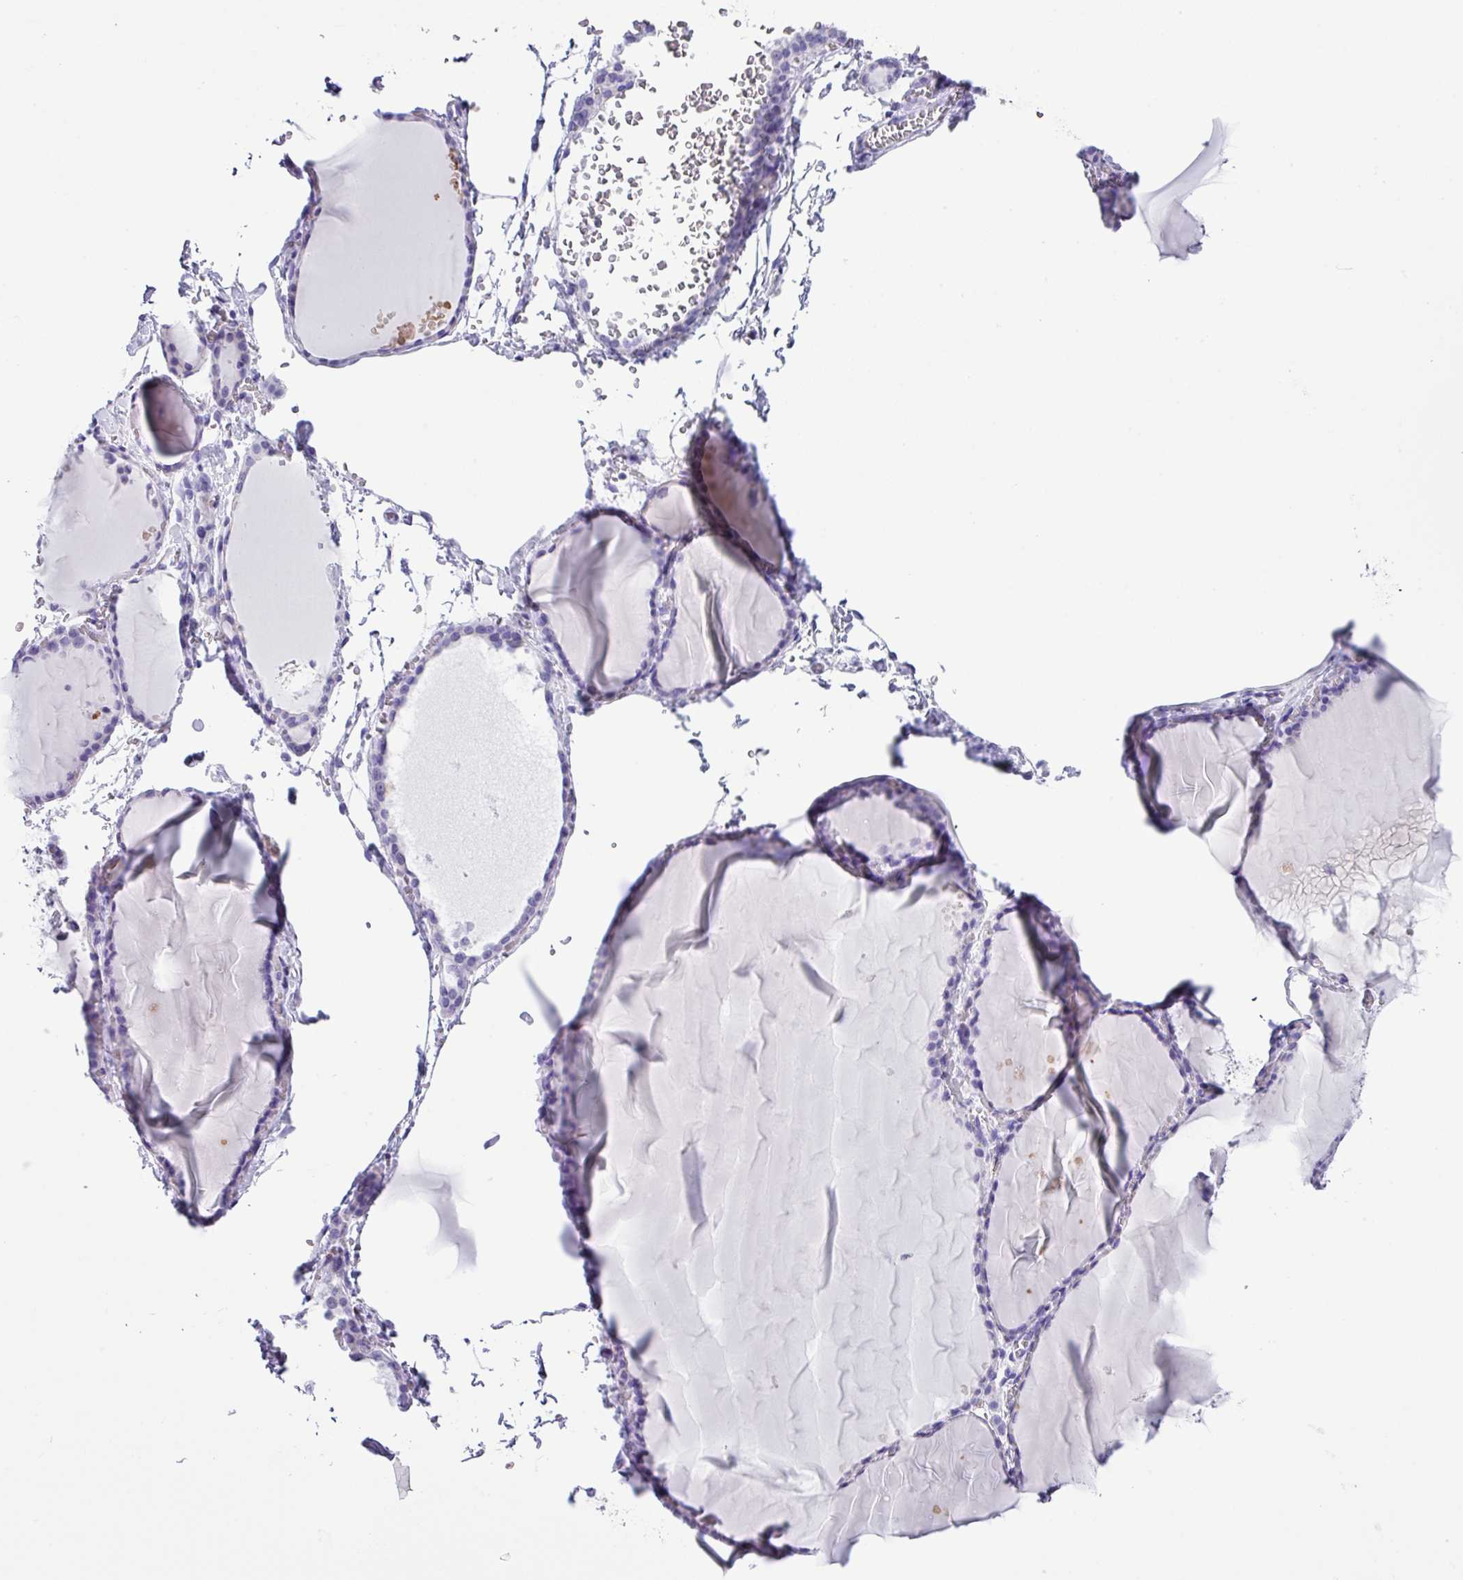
{"staining": {"intensity": "negative", "quantity": "none", "location": "none"}, "tissue": "thyroid gland", "cell_type": "Glandular cells", "image_type": "normal", "snomed": [{"axis": "morphology", "description": "Normal tissue, NOS"}, {"axis": "topography", "description": "Thyroid gland"}], "caption": "Immunohistochemistry (IHC) photomicrograph of unremarkable thyroid gland stained for a protein (brown), which displays no expression in glandular cells. (Brightfield microscopy of DAB (3,3'-diaminobenzidine) IHC at high magnification).", "gene": "ZG16", "patient": {"sex": "female", "age": 49}}